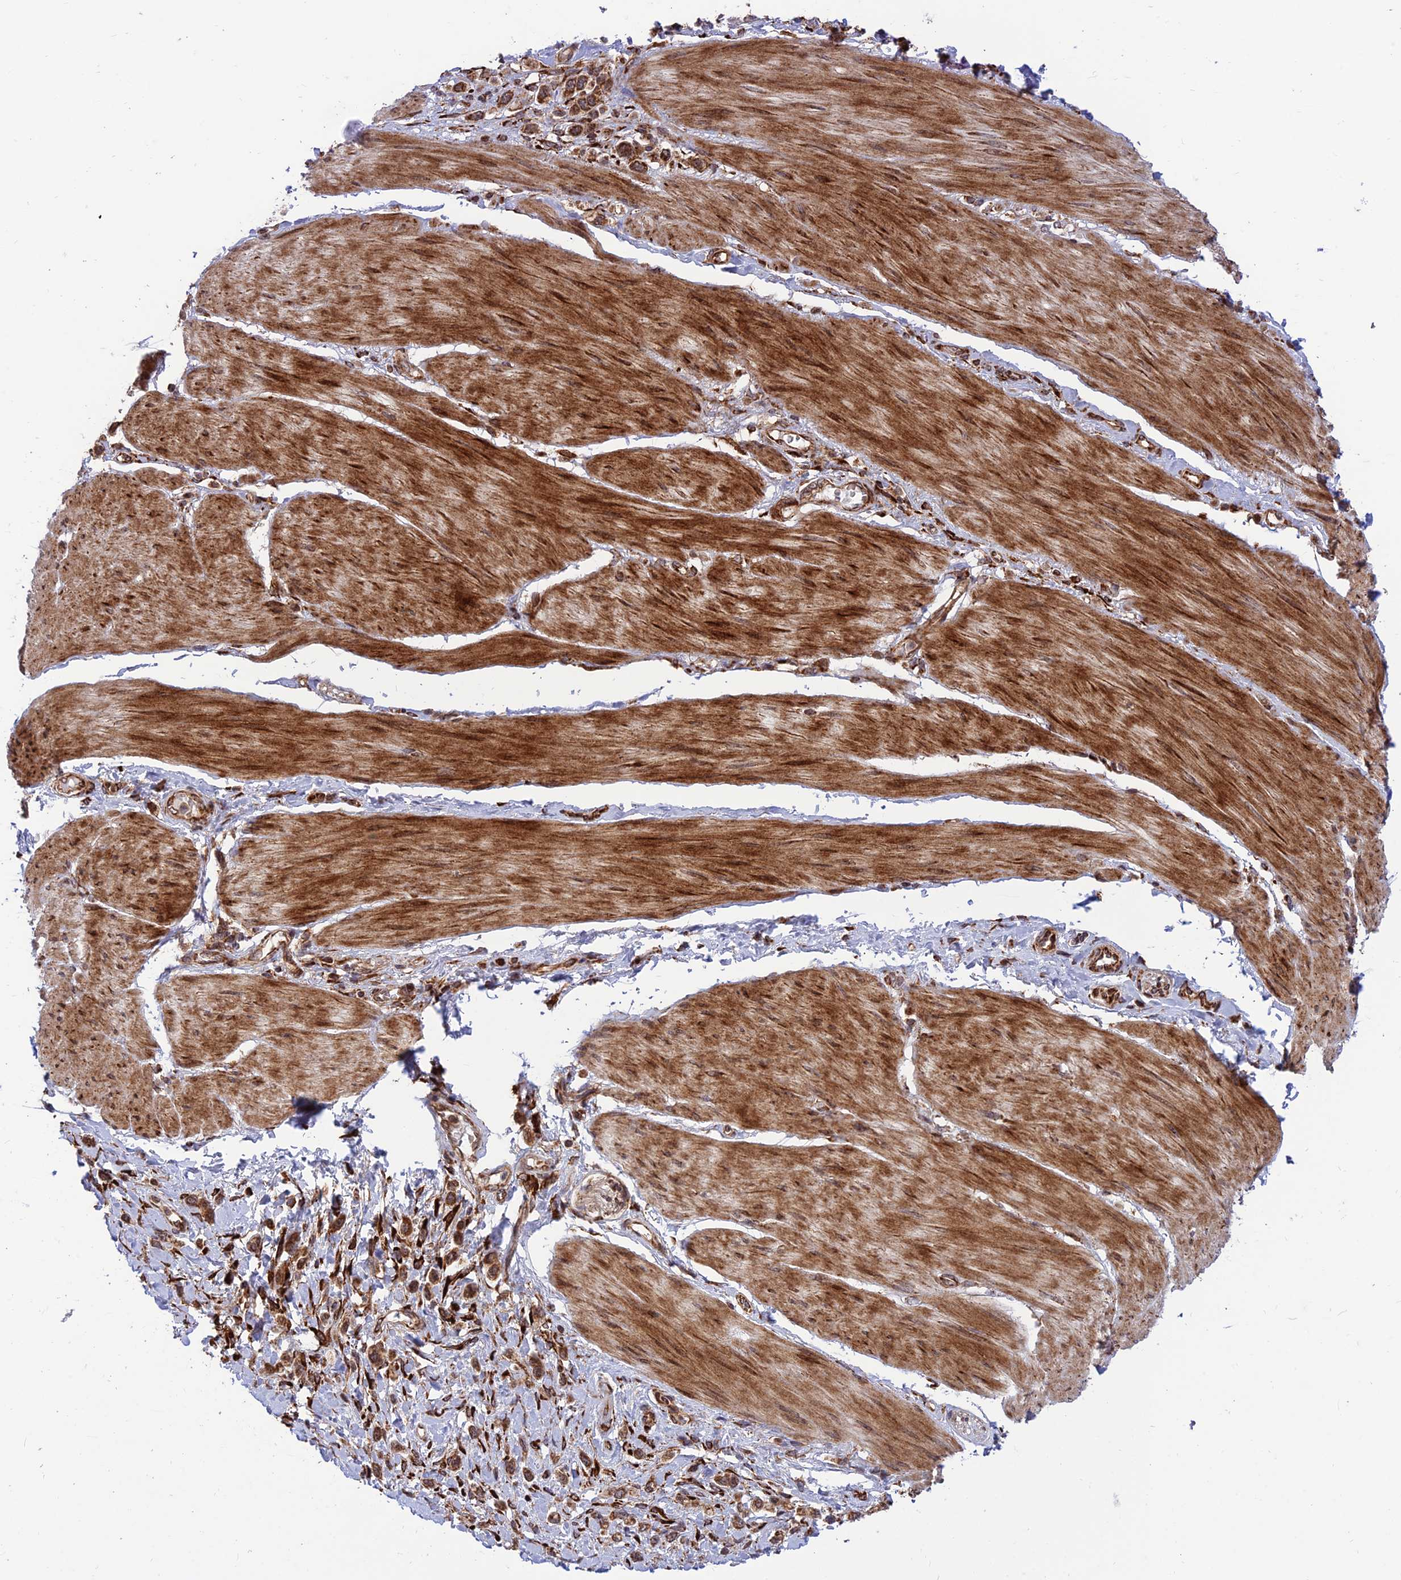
{"staining": {"intensity": "moderate", "quantity": ">75%", "location": "cytoplasmic/membranous"}, "tissue": "stomach cancer", "cell_type": "Tumor cells", "image_type": "cancer", "snomed": [{"axis": "morphology", "description": "Adenocarcinoma, NOS"}, {"axis": "topography", "description": "Stomach"}], "caption": "A brown stain highlights moderate cytoplasmic/membranous positivity of a protein in human stomach cancer tumor cells.", "gene": "CRTAP", "patient": {"sex": "female", "age": 65}}